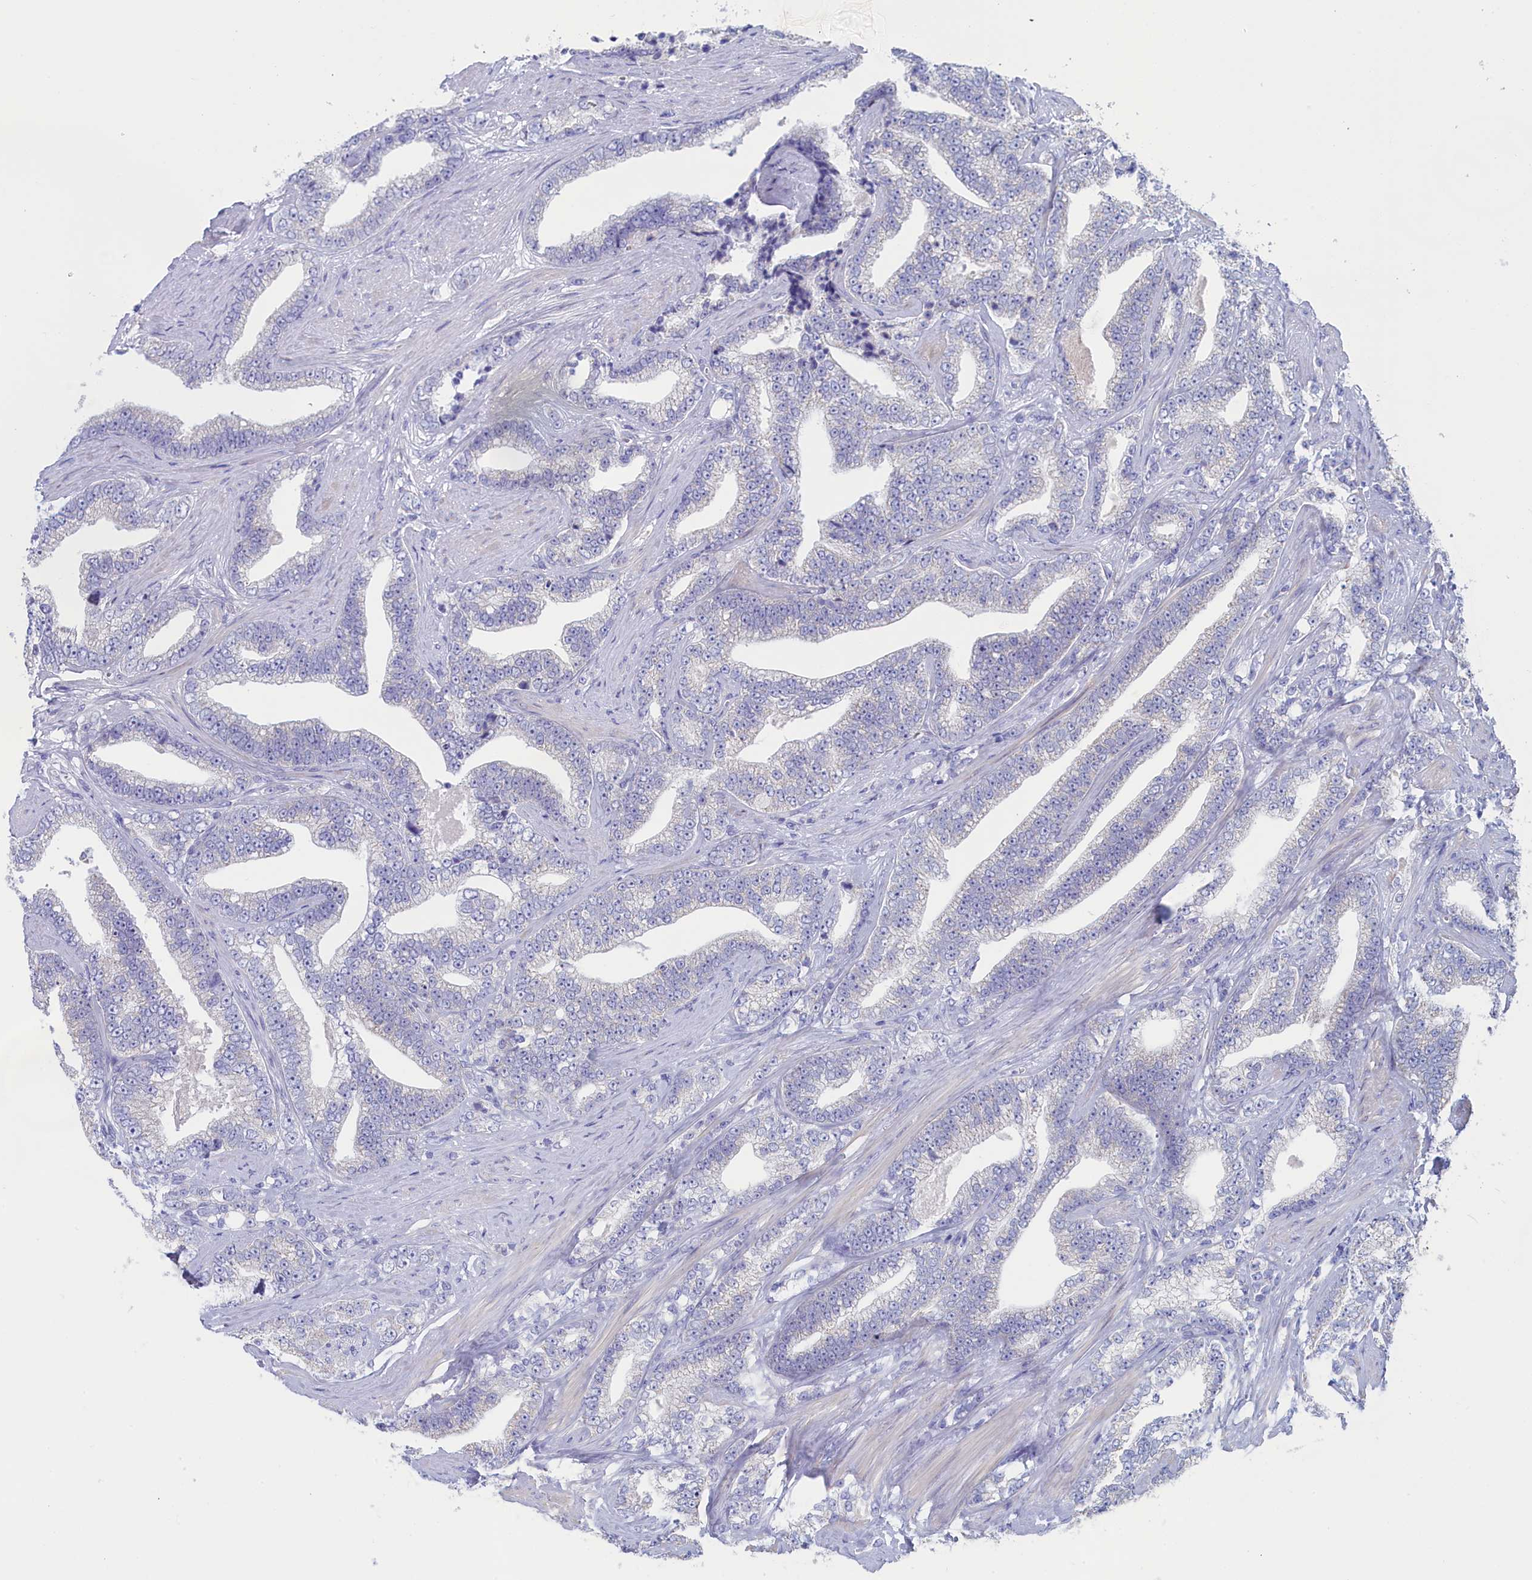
{"staining": {"intensity": "negative", "quantity": "none", "location": "none"}, "tissue": "prostate cancer", "cell_type": "Tumor cells", "image_type": "cancer", "snomed": [{"axis": "morphology", "description": "Adenocarcinoma, High grade"}, {"axis": "topography", "description": "Prostate and seminal vesicle, NOS"}], "caption": "This is an immunohistochemistry (IHC) micrograph of human prostate cancer. There is no expression in tumor cells.", "gene": "ANKRD2", "patient": {"sex": "male", "age": 67}}